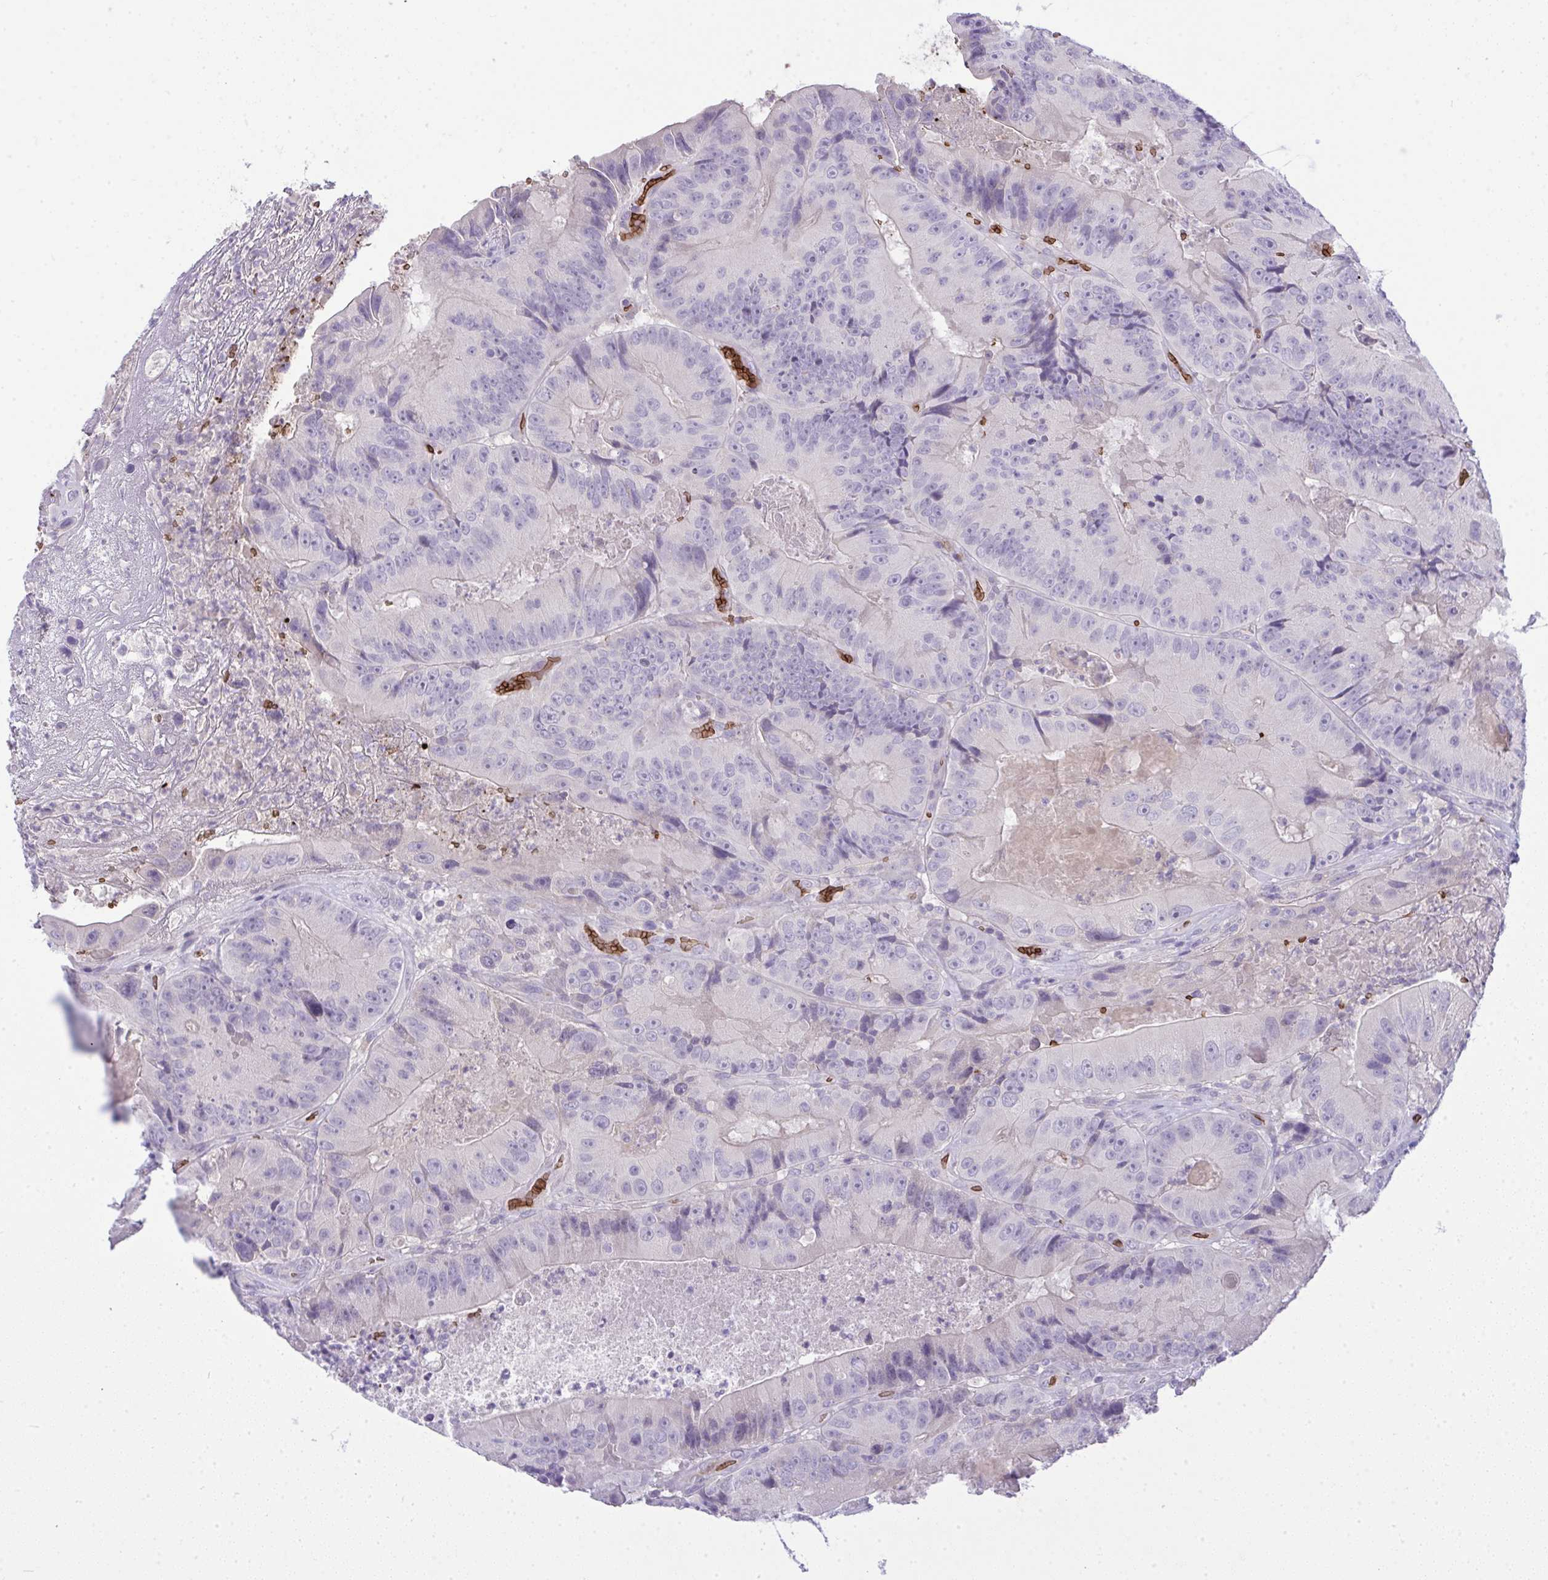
{"staining": {"intensity": "negative", "quantity": "none", "location": "none"}, "tissue": "colorectal cancer", "cell_type": "Tumor cells", "image_type": "cancer", "snomed": [{"axis": "morphology", "description": "Adenocarcinoma, NOS"}, {"axis": "topography", "description": "Colon"}], "caption": "IHC of colorectal cancer exhibits no staining in tumor cells.", "gene": "SPTB", "patient": {"sex": "female", "age": 86}}